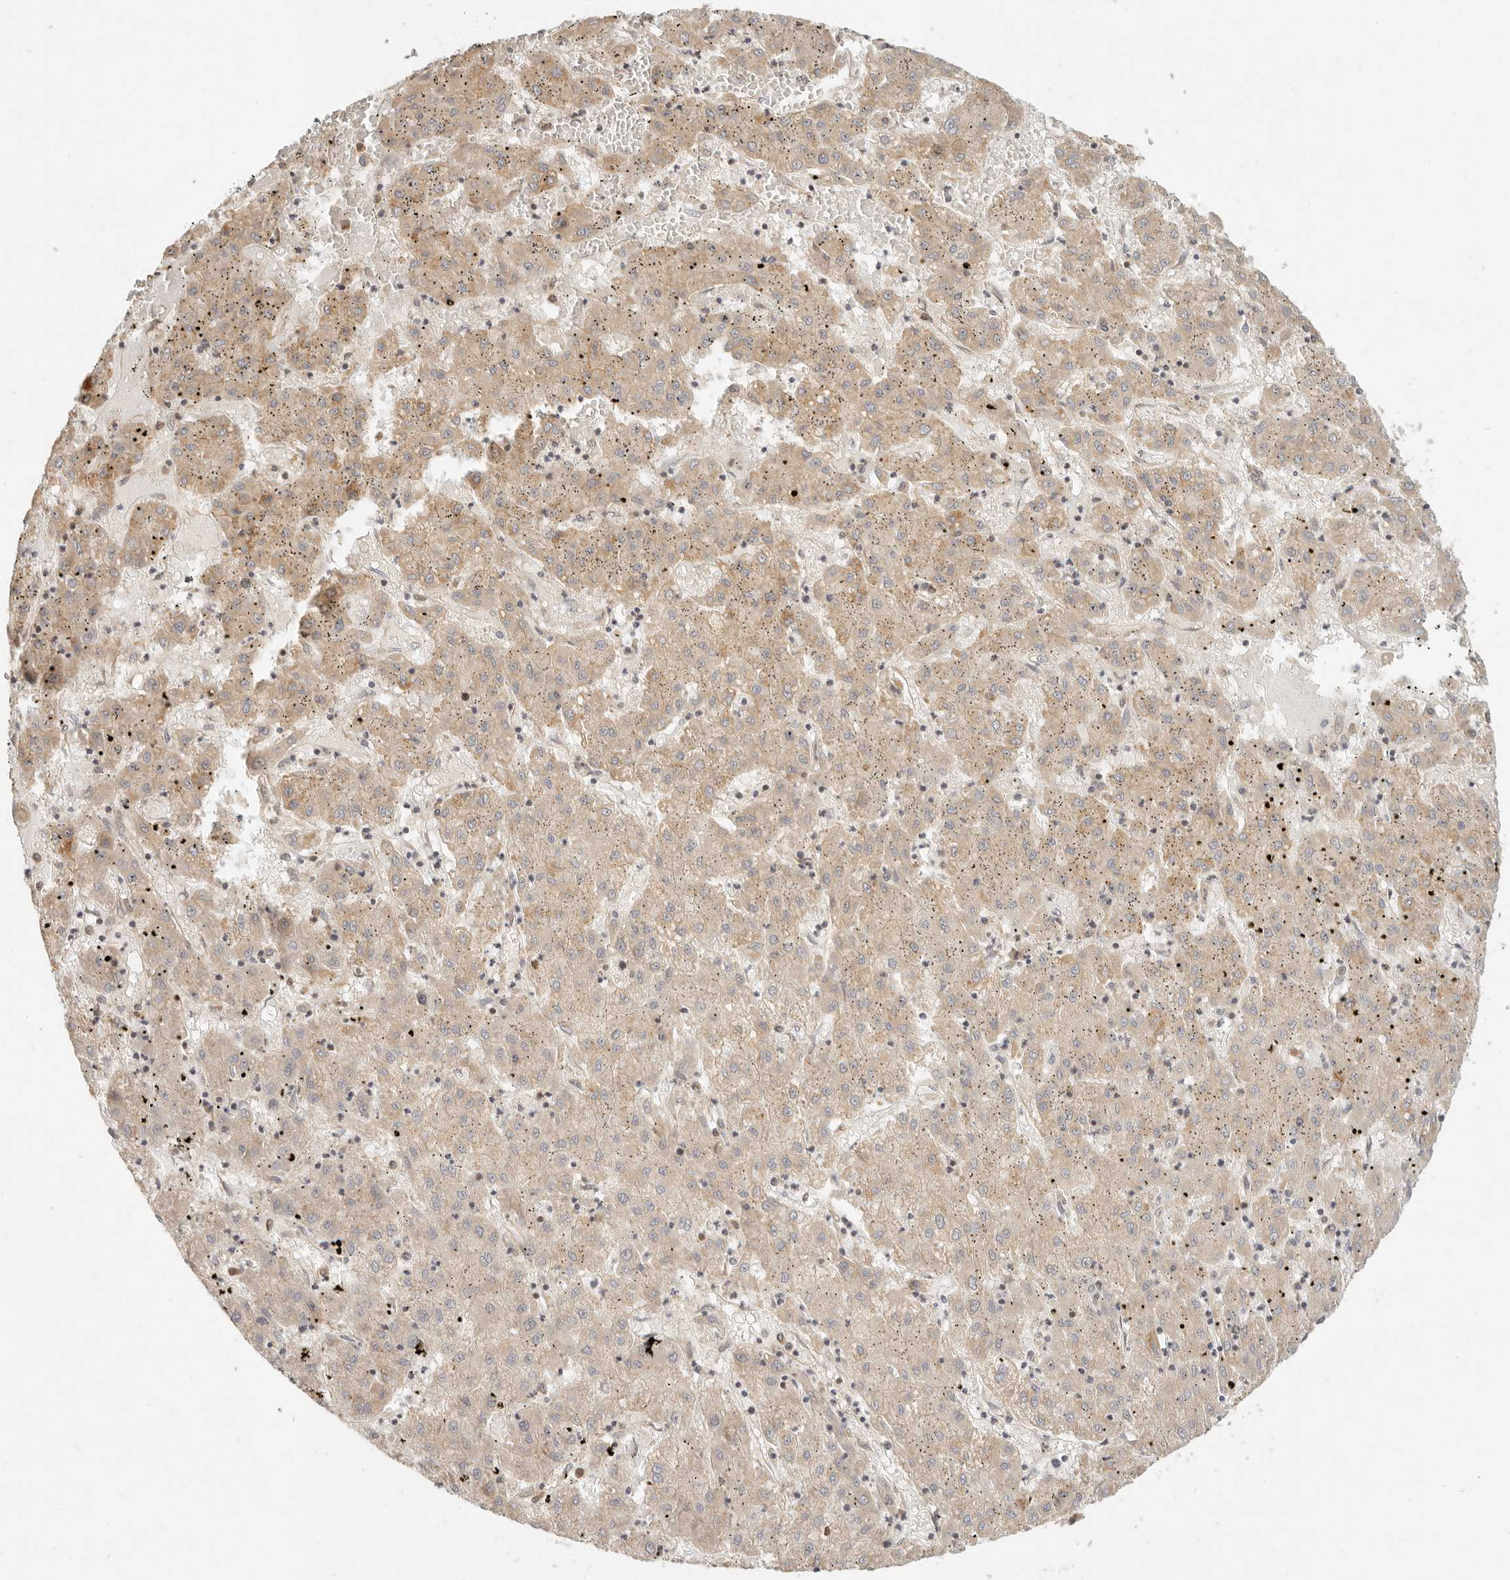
{"staining": {"intensity": "weak", "quantity": ">75%", "location": "cytoplasmic/membranous"}, "tissue": "liver cancer", "cell_type": "Tumor cells", "image_type": "cancer", "snomed": [{"axis": "morphology", "description": "Carcinoma, Hepatocellular, NOS"}, {"axis": "topography", "description": "Liver"}], "caption": "Human liver cancer stained for a protein (brown) shows weak cytoplasmic/membranous positive positivity in approximately >75% of tumor cells.", "gene": "UFSP1", "patient": {"sex": "male", "age": 72}}